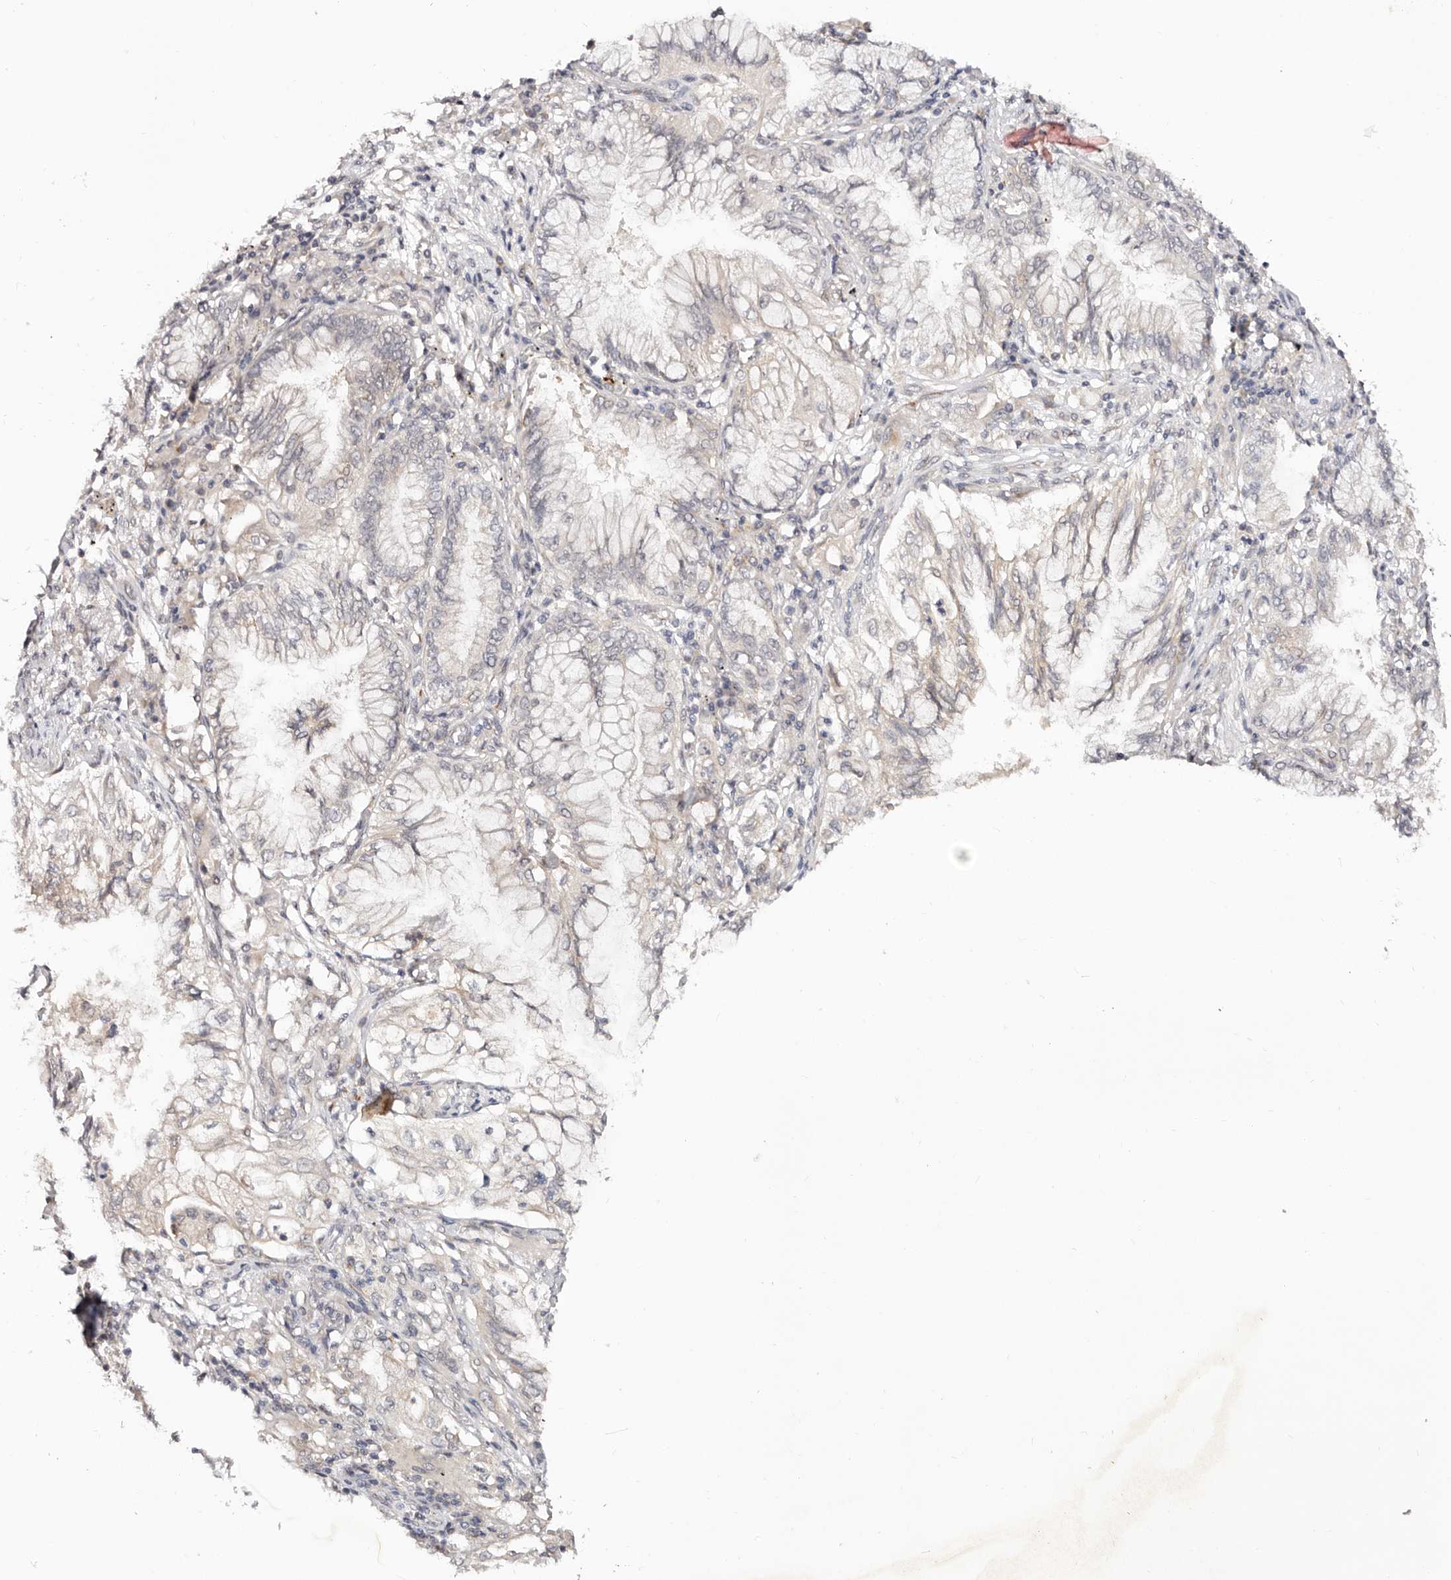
{"staining": {"intensity": "negative", "quantity": "none", "location": "none"}, "tissue": "lung cancer", "cell_type": "Tumor cells", "image_type": "cancer", "snomed": [{"axis": "morphology", "description": "Adenocarcinoma, NOS"}, {"axis": "topography", "description": "Lung"}], "caption": "Micrograph shows no significant protein expression in tumor cells of lung adenocarcinoma. The staining was performed using DAB (3,3'-diaminobenzidine) to visualize the protein expression in brown, while the nuclei were stained in blue with hematoxylin (Magnification: 20x).", "gene": "VIPAS39", "patient": {"sex": "female", "age": 70}}